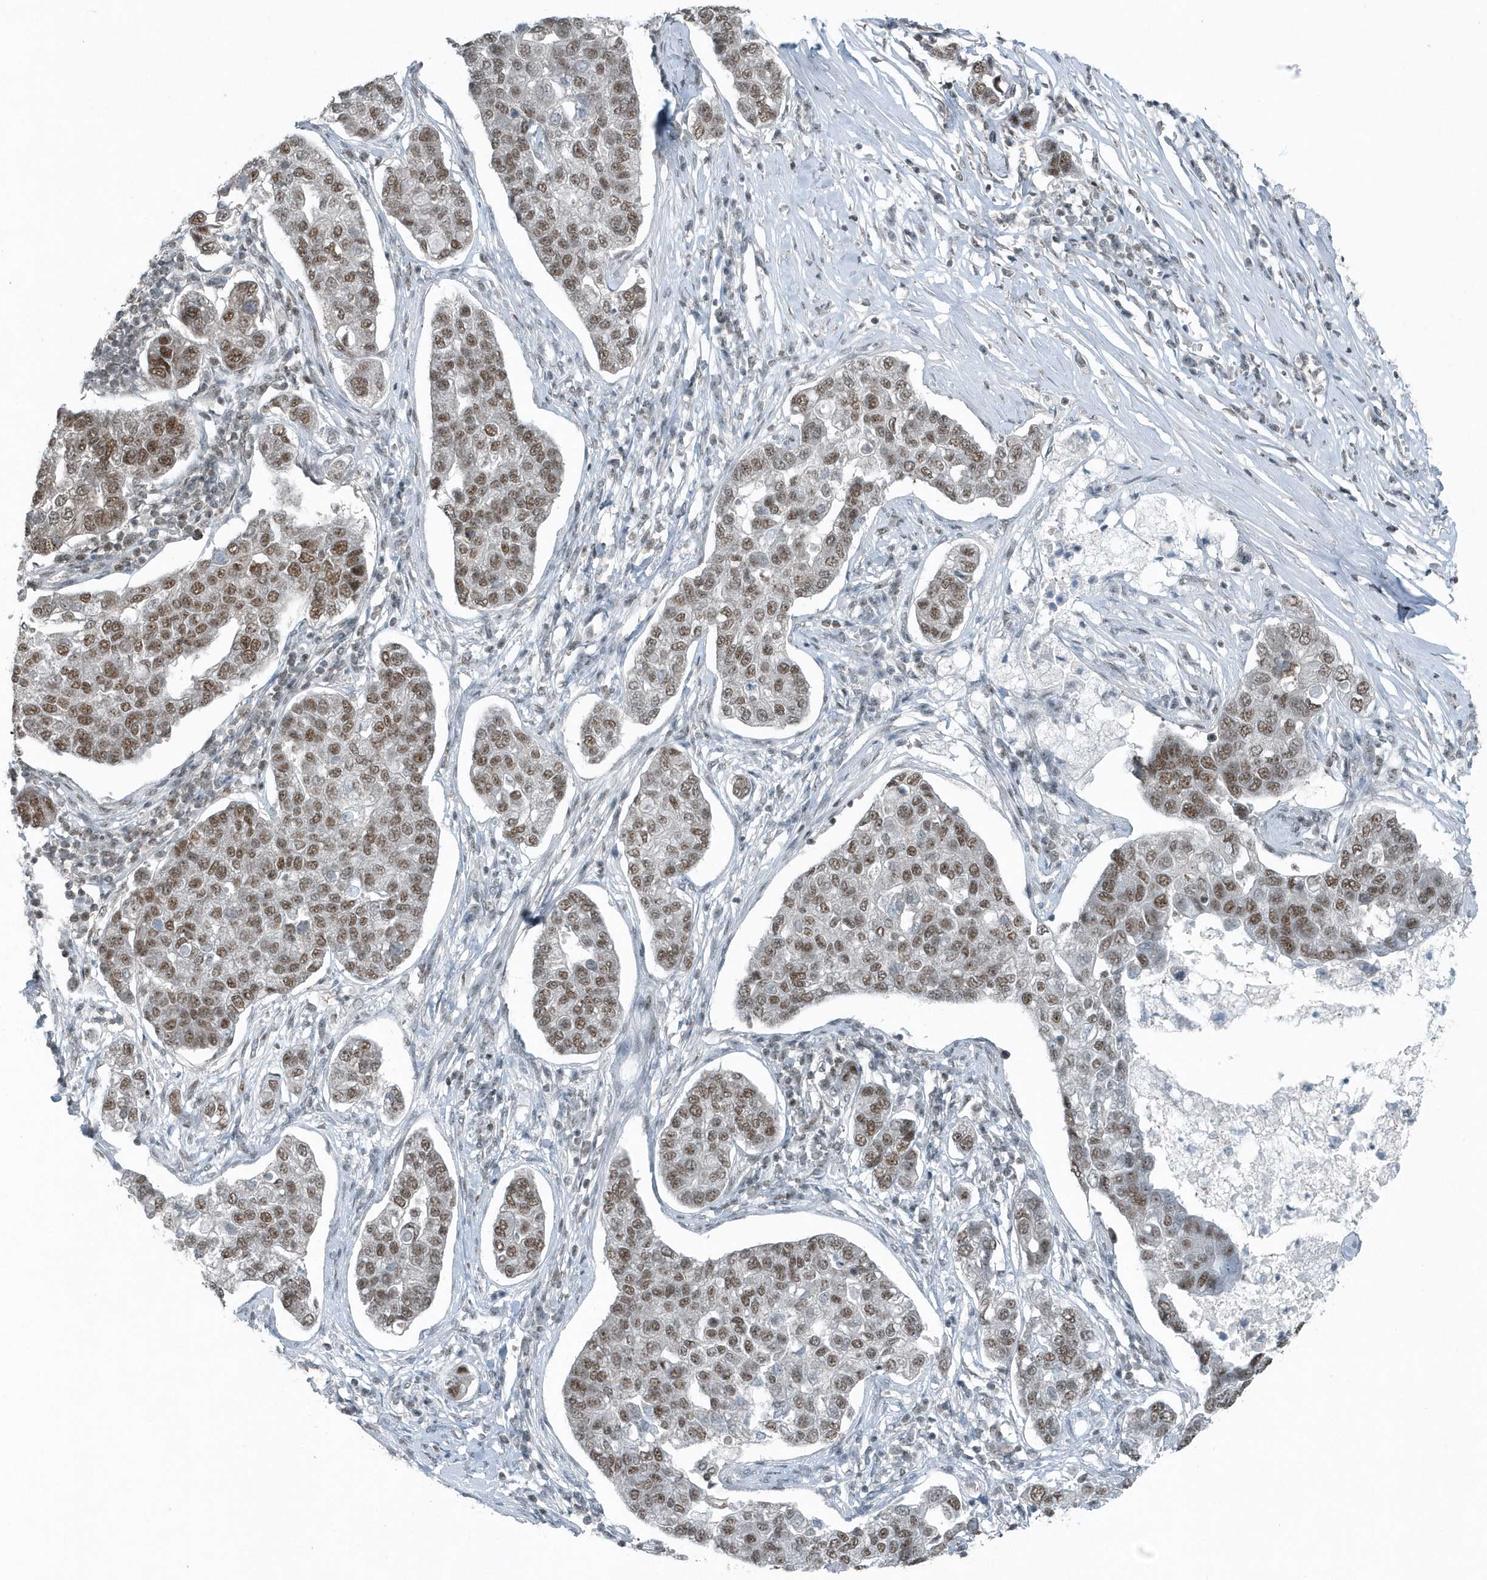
{"staining": {"intensity": "moderate", "quantity": ">75%", "location": "nuclear"}, "tissue": "pancreatic cancer", "cell_type": "Tumor cells", "image_type": "cancer", "snomed": [{"axis": "morphology", "description": "Adenocarcinoma, NOS"}, {"axis": "topography", "description": "Pancreas"}], "caption": "Immunohistochemical staining of adenocarcinoma (pancreatic) displays medium levels of moderate nuclear positivity in approximately >75% of tumor cells.", "gene": "YTHDC1", "patient": {"sex": "female", "age": 61}}